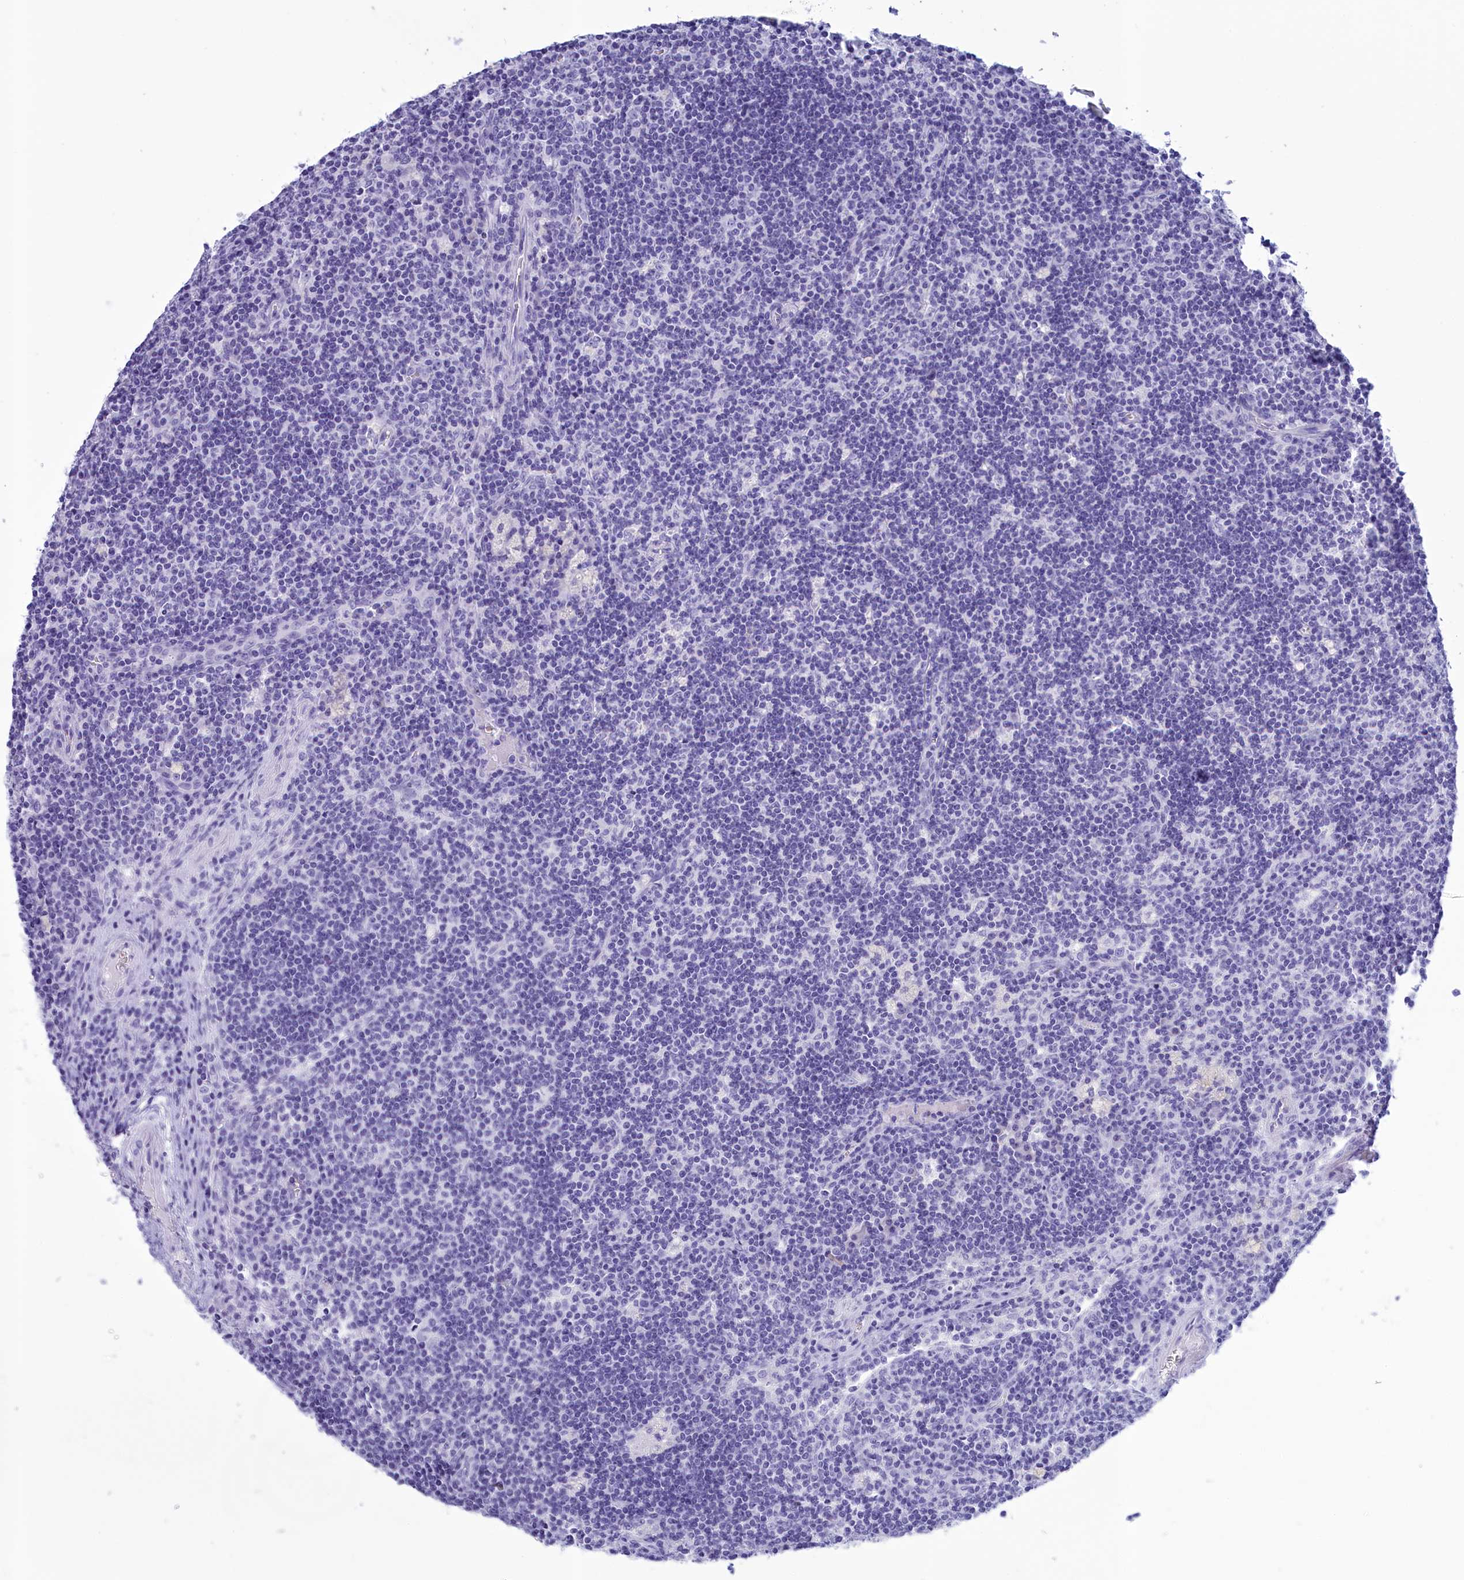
{"staining": {"intensity": "negative", "quantity": "none", "location": "none"}, "tissue": "lymph node", "cell_type": "Germinal center cells", "image_type": "normal", "snomed": [{"axis": "morphology", "description": "Normal tissue, NOS"}, {"axis": "topography", "description": "Lymph node"}], "caption": "Germinal center cells are negative for brown protein staining in unremarkable lymph node. (DAB IHC, high magnification).", "gene": "BRI3", "patient": {"sex": "male", "age": 58}}